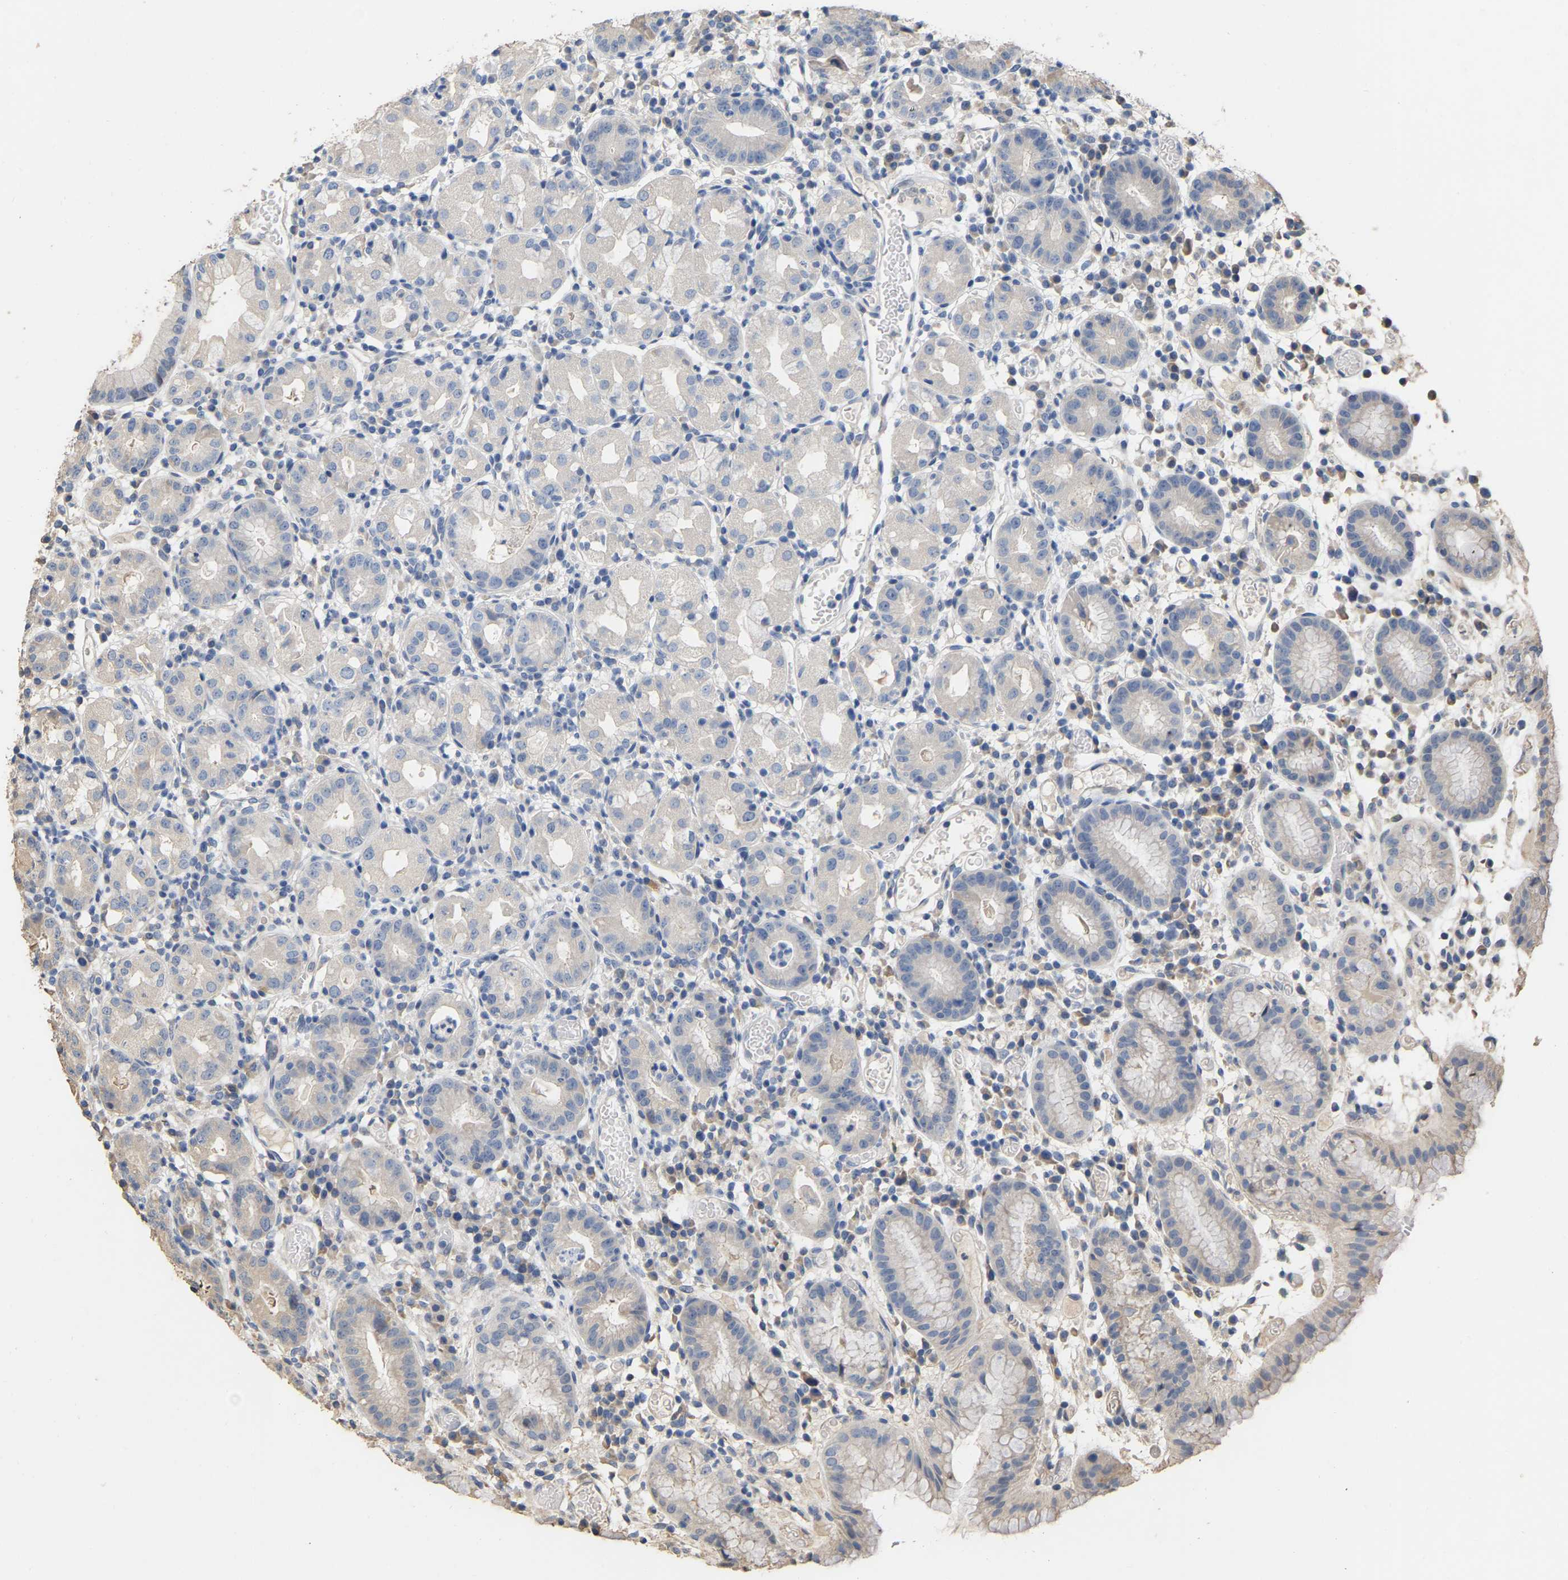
{"staining": {"intensity": "negative", "quantity": "none", "location": "none"}, "tissue": "stomach", "cell_type": "Glandular cells", "image_type": "normal", "snomed": [{"axis": "morphology", "description": "Normal tissue, NOS"}, {"axis": "topography", "description": "Stomach"}, {"axis": "topography", "description": "Stomach, lower"}], "caption": "This histopathology image is of benign stomach stained with immunohistochemistry to label a protein in brown with the nuclei are counter-stained blue. There is no positivity in glandular cells. The staining was performed using DAB (3,3'-diaminobenzidine) to visualize the protein expression in brown, while the nuclei were stained in blue with hematoxylin (Magnification: 20x).", "gene": "NCS1", "patient": {"sex": "female", "age": 75}}